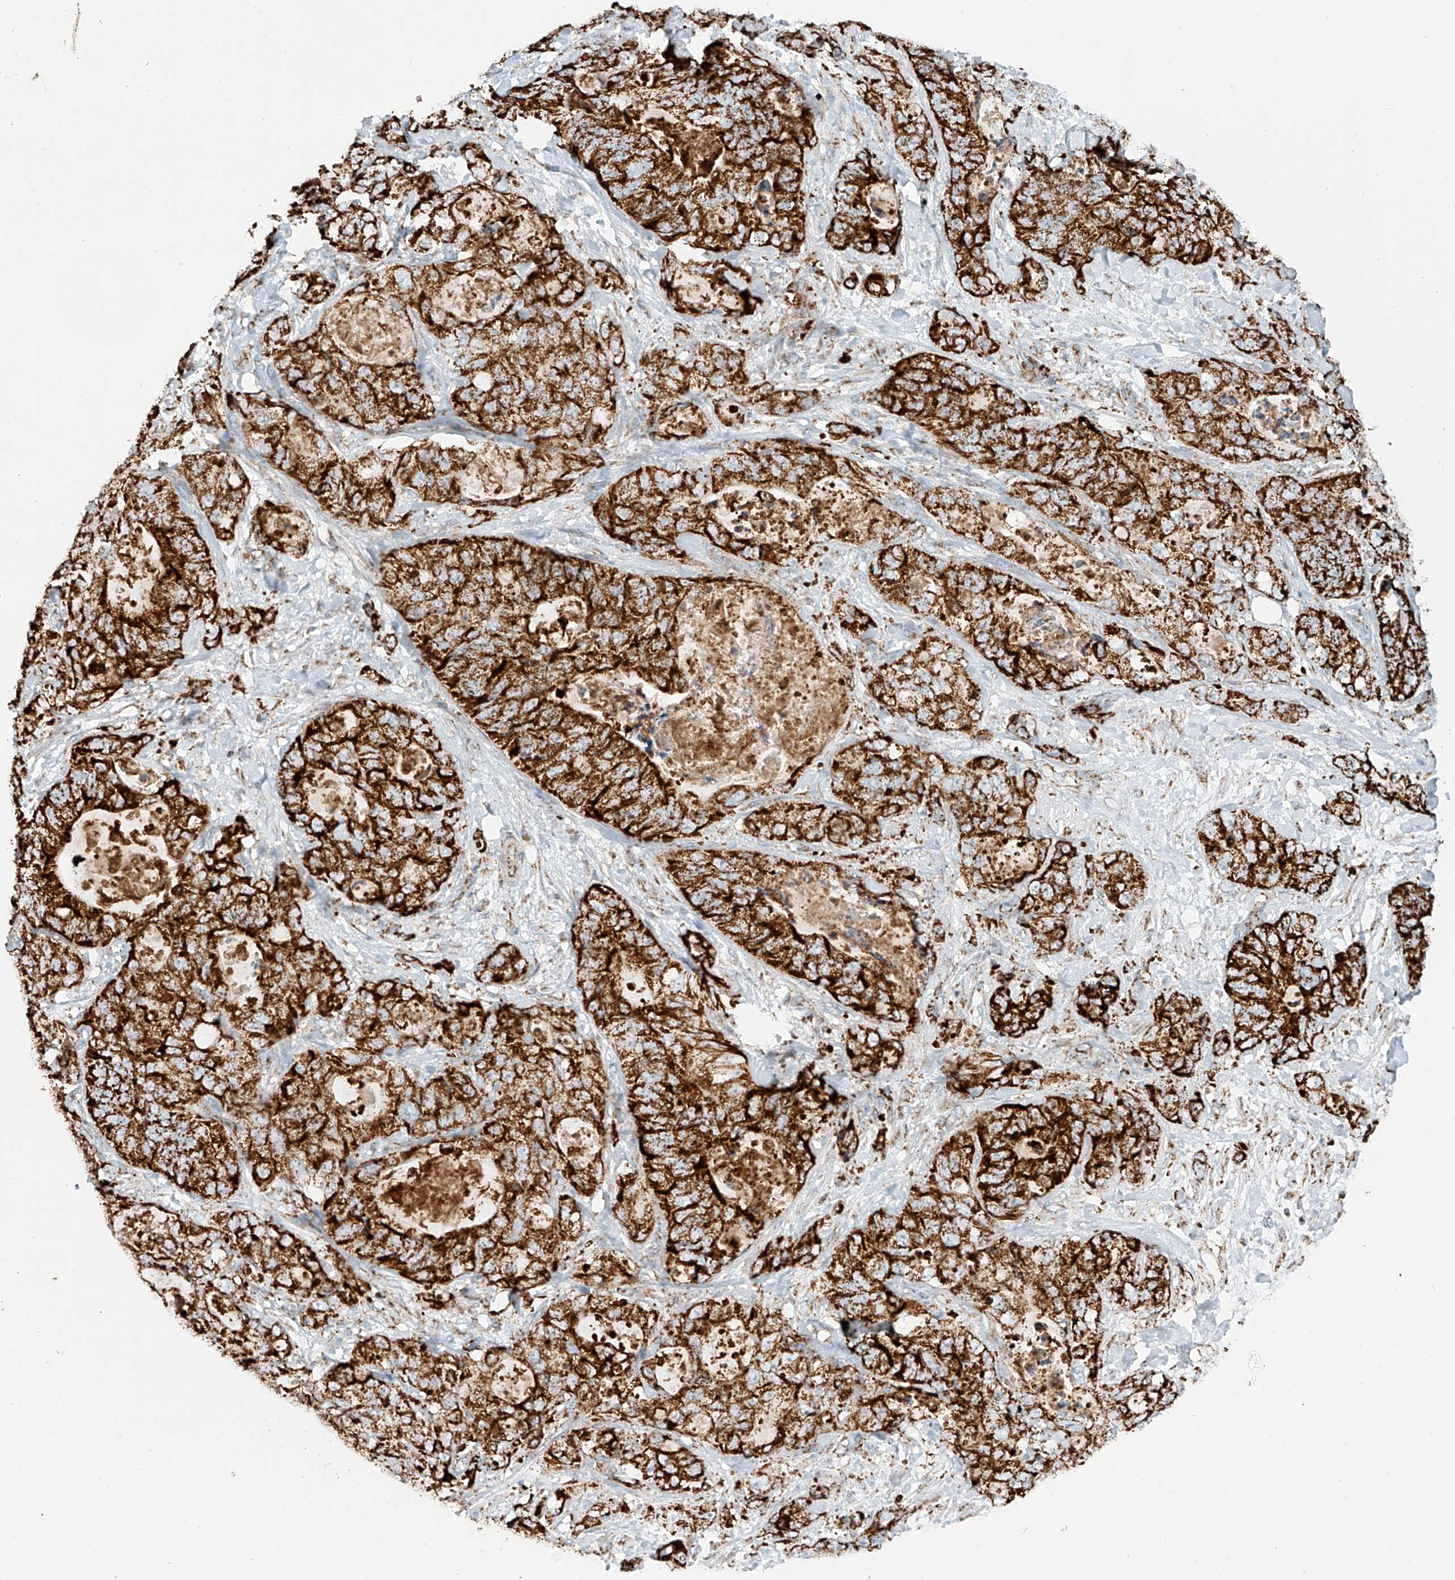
{"staining": {"intensity": "strong", "quantity": ">75%", "location": "cytoplasmic/membranous"}, "tissue": "stomach cancer", "cell_type": "Tumor cells", "image_type": "cancer", "snomed": [{"axis": "morphology", "description": "Normal tissue, NOS"}, {"axis": "morphology", "description": "Adenocarcinoma, NOS"}, {"axis": "topography", "description": "Stomach"}], "caption": "Immunohistochemical staining of stomach cancer displays high levels of strong cytoplasmic/membranous positivity in about >75% of tumor cells.", "gene": "TTC27", "patient": {"sex": "female", "age": 89}}